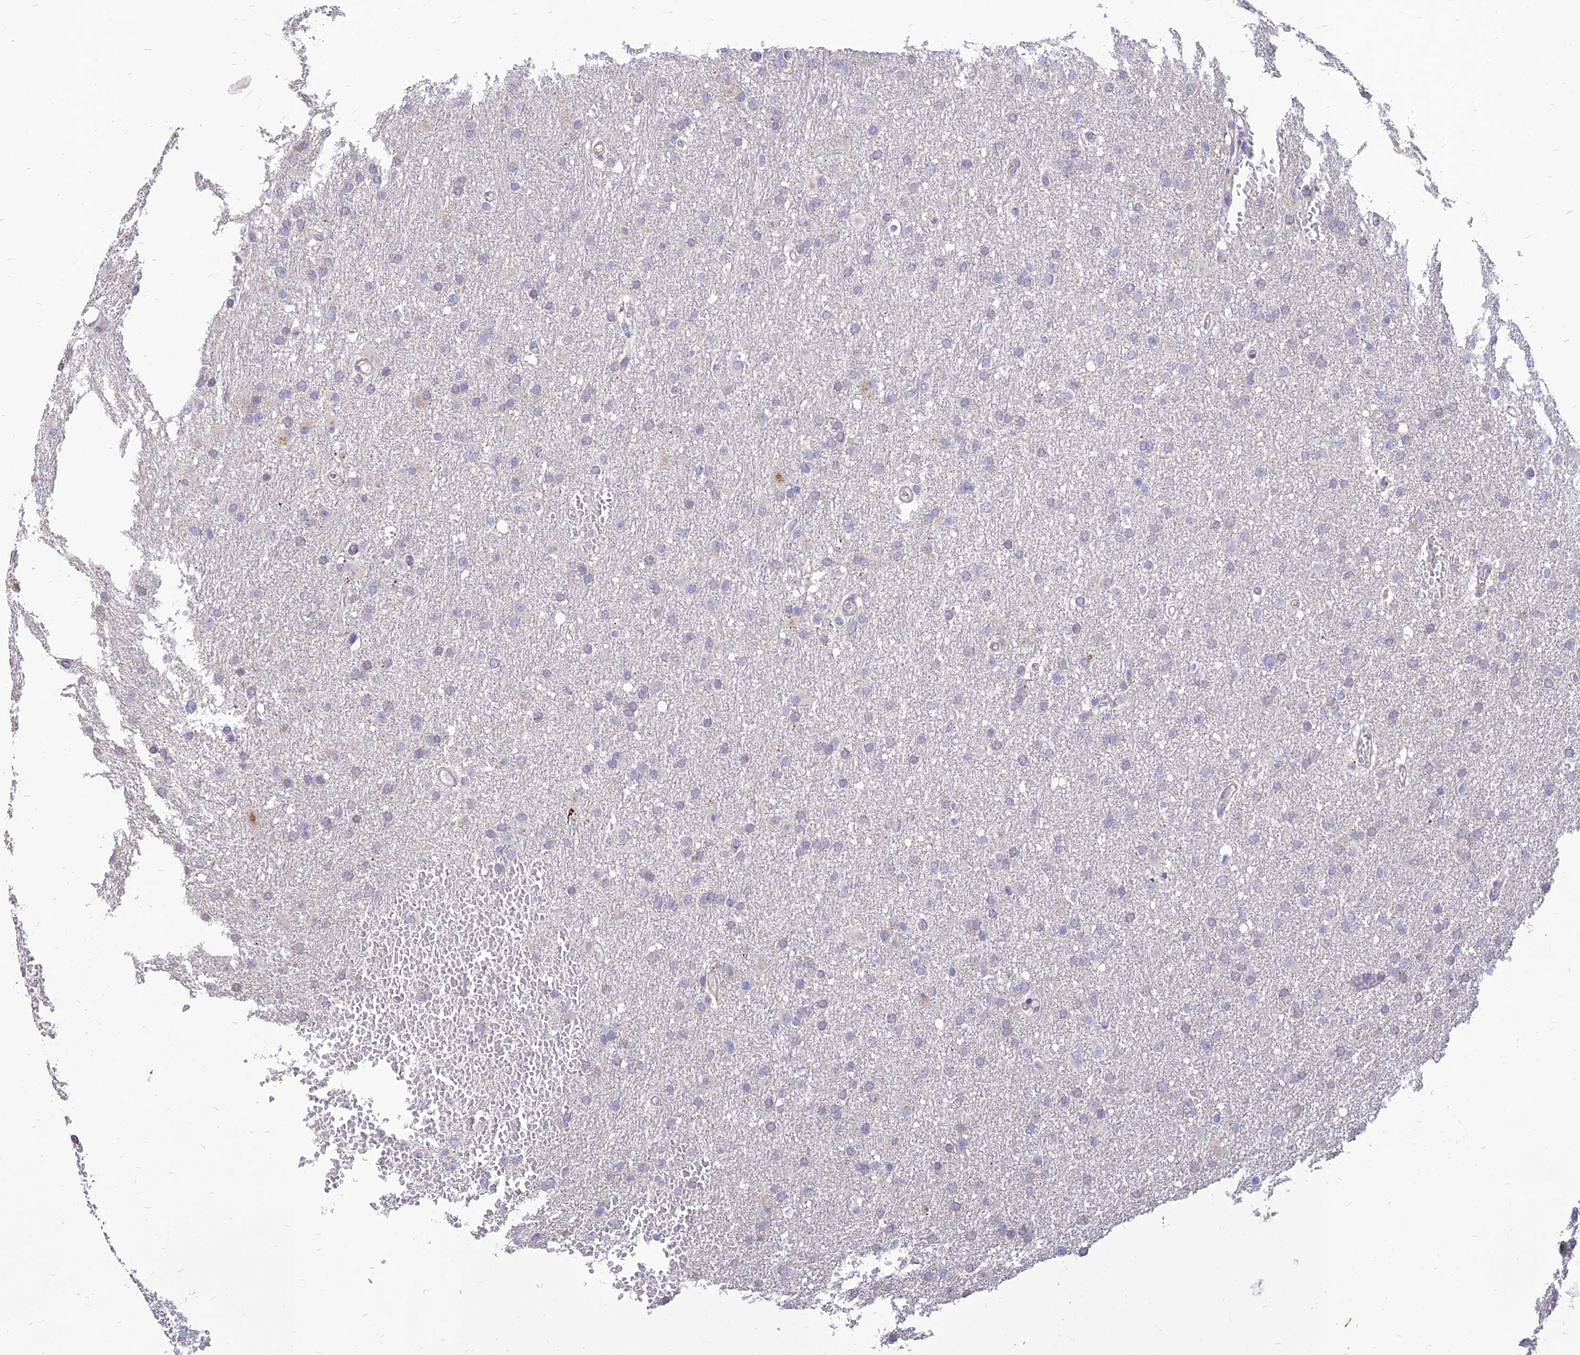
{"staining": {"intensity": "negative", "quantity": "none", "location": "none"}, "tissue": "glioma", "cell_type": "Tumor cells", "image_type": "cancer", "snomed": [{"axis": "morphology", "description": "Glioma, malignant, High grade"}, {"axis": "topography", "description": "Cerebral cortex"}], "caption": "Tumor cells show no significant staining in malignant high-grade glioma. The staining is performed using DAB (3,3'-diaminobenzidine) brown chromogen with nuclei counter-stained in using hematoxylin.", "gene": "ST3GAL6", "patient": {"sex": "female", "age": 36}}